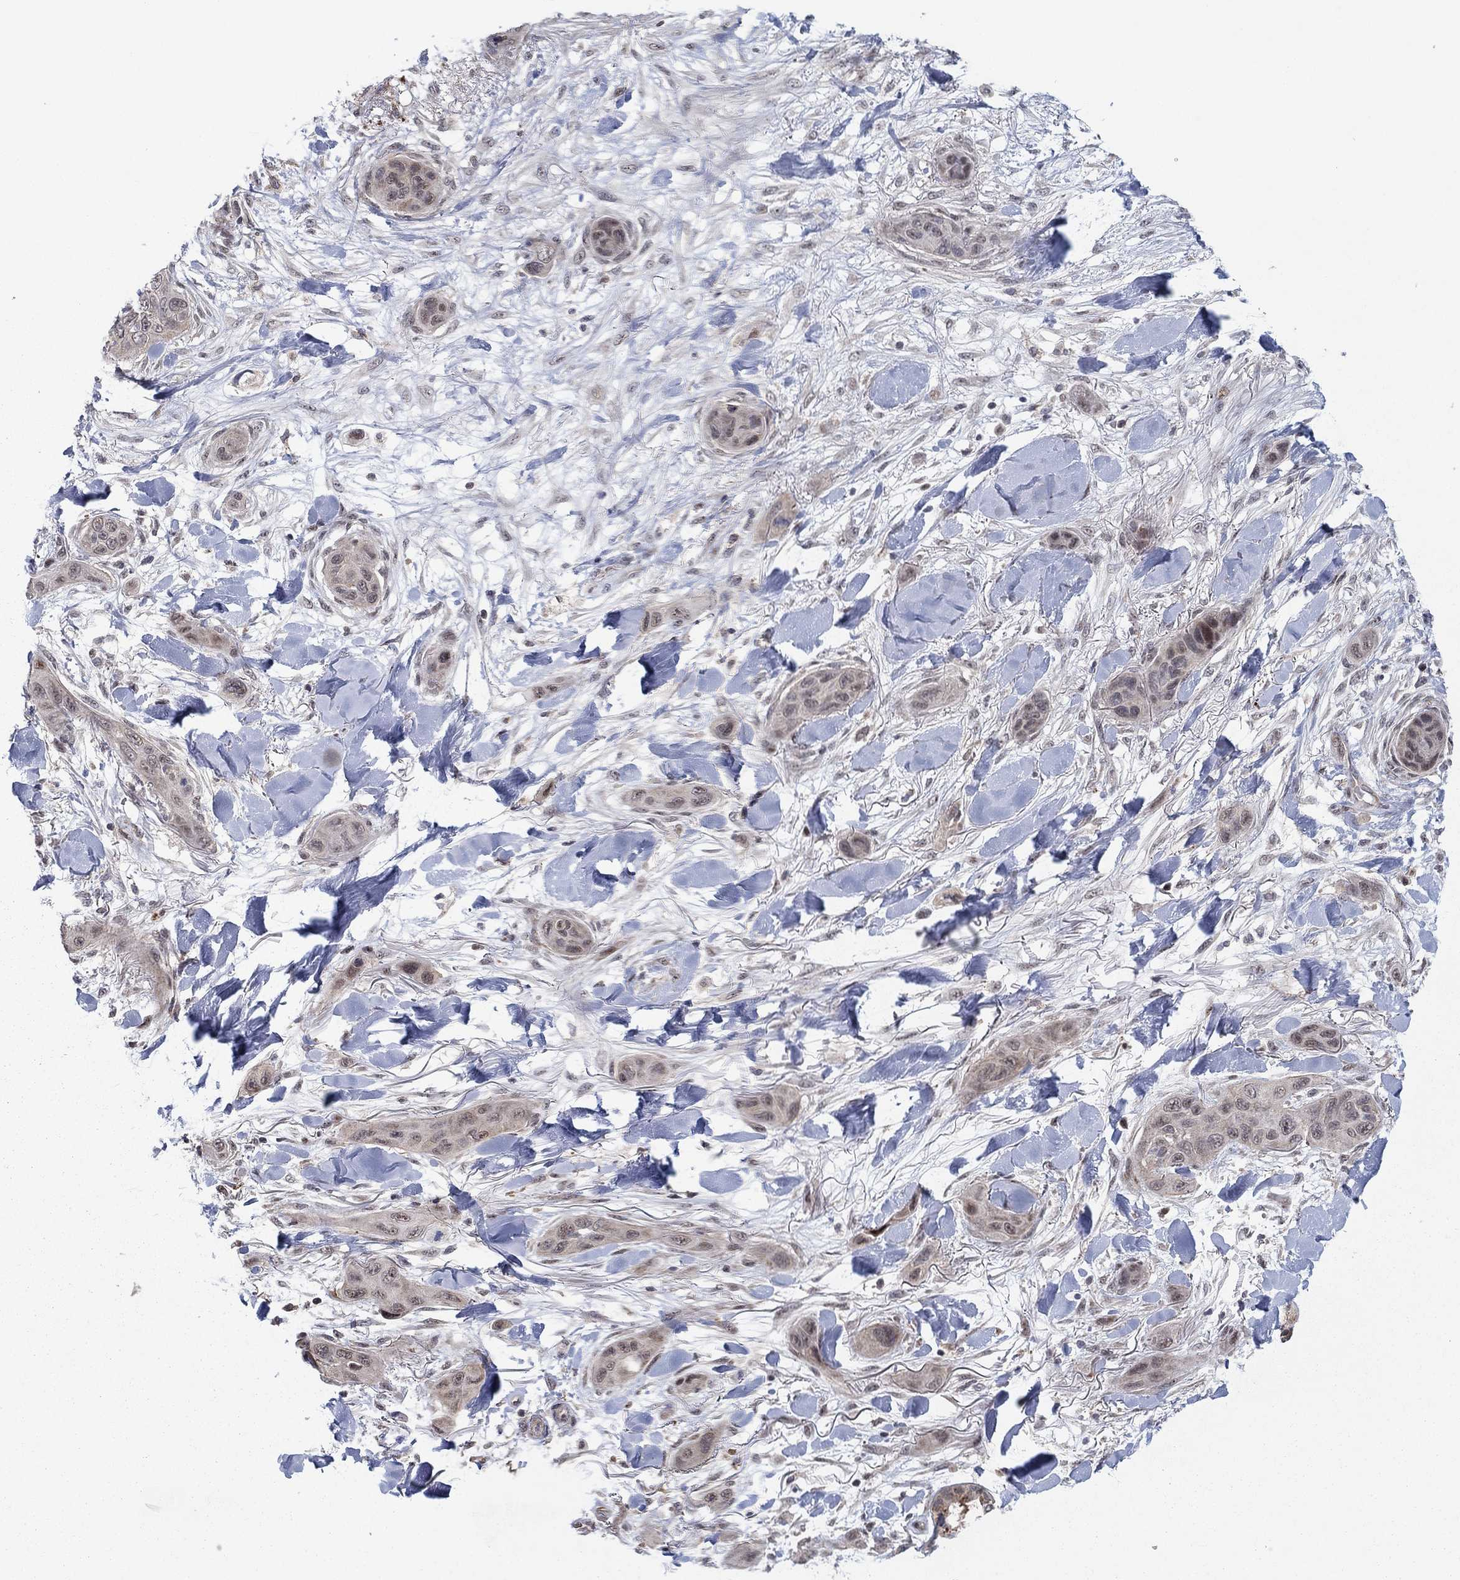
{"staining": {"intensity": "weak", "quantity": "<25%", "location": "cytoplasmic/membranous"}, "tissue": "skin cancer", "cell_type": "Tumor cells", "image_type": "cancer", "snomed": [{"axis": "morphology", "description": "Squamous cell carcinoma, NOS"}, {"axis": "topography", "description": "Skin"}], "caption": "This is an immunohistochemistry histopathology image of human skin cancer. There is no staining in tumor cells.", "gene": "ZNF395", "patient": {"sex": "male", "age": 78}}